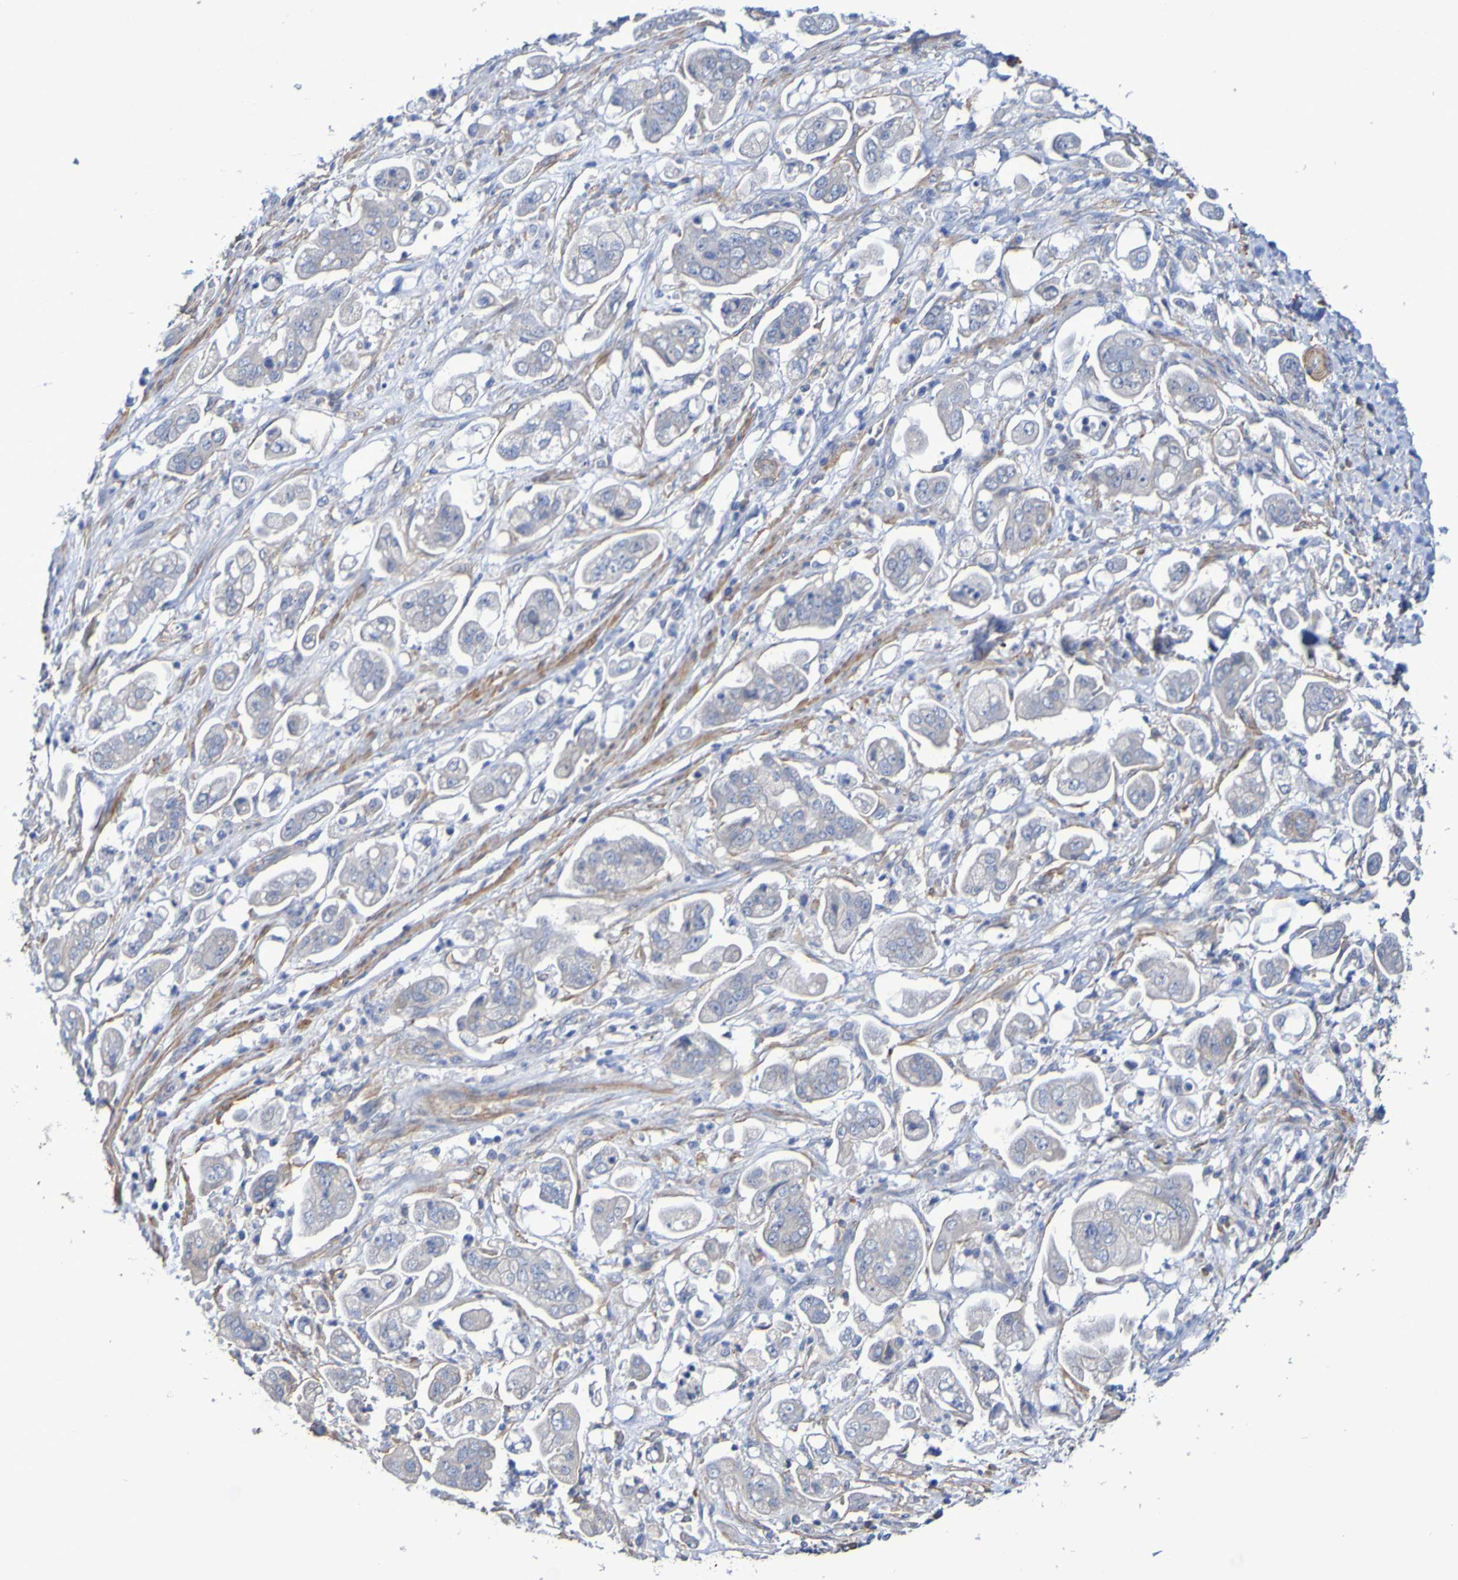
{"staining": {"intensity": "negative", "quantity": "none", "location": "none"}, "tissue": "stomach cancer", "cell_type": "Tumor cells", "image_type": "cancer", "snomed": [{"axis": "morphology", "description": "Adenocarcinoma, NOS"}, {"axis": "topography", "description": "Stomach"}], "caption": "Micrograph shows no protein expression in tumor cells of adenocarcinoma (stomach) tissue.", "gene": "SRPRB", "patient": {"sex": "male", "age": 62}}